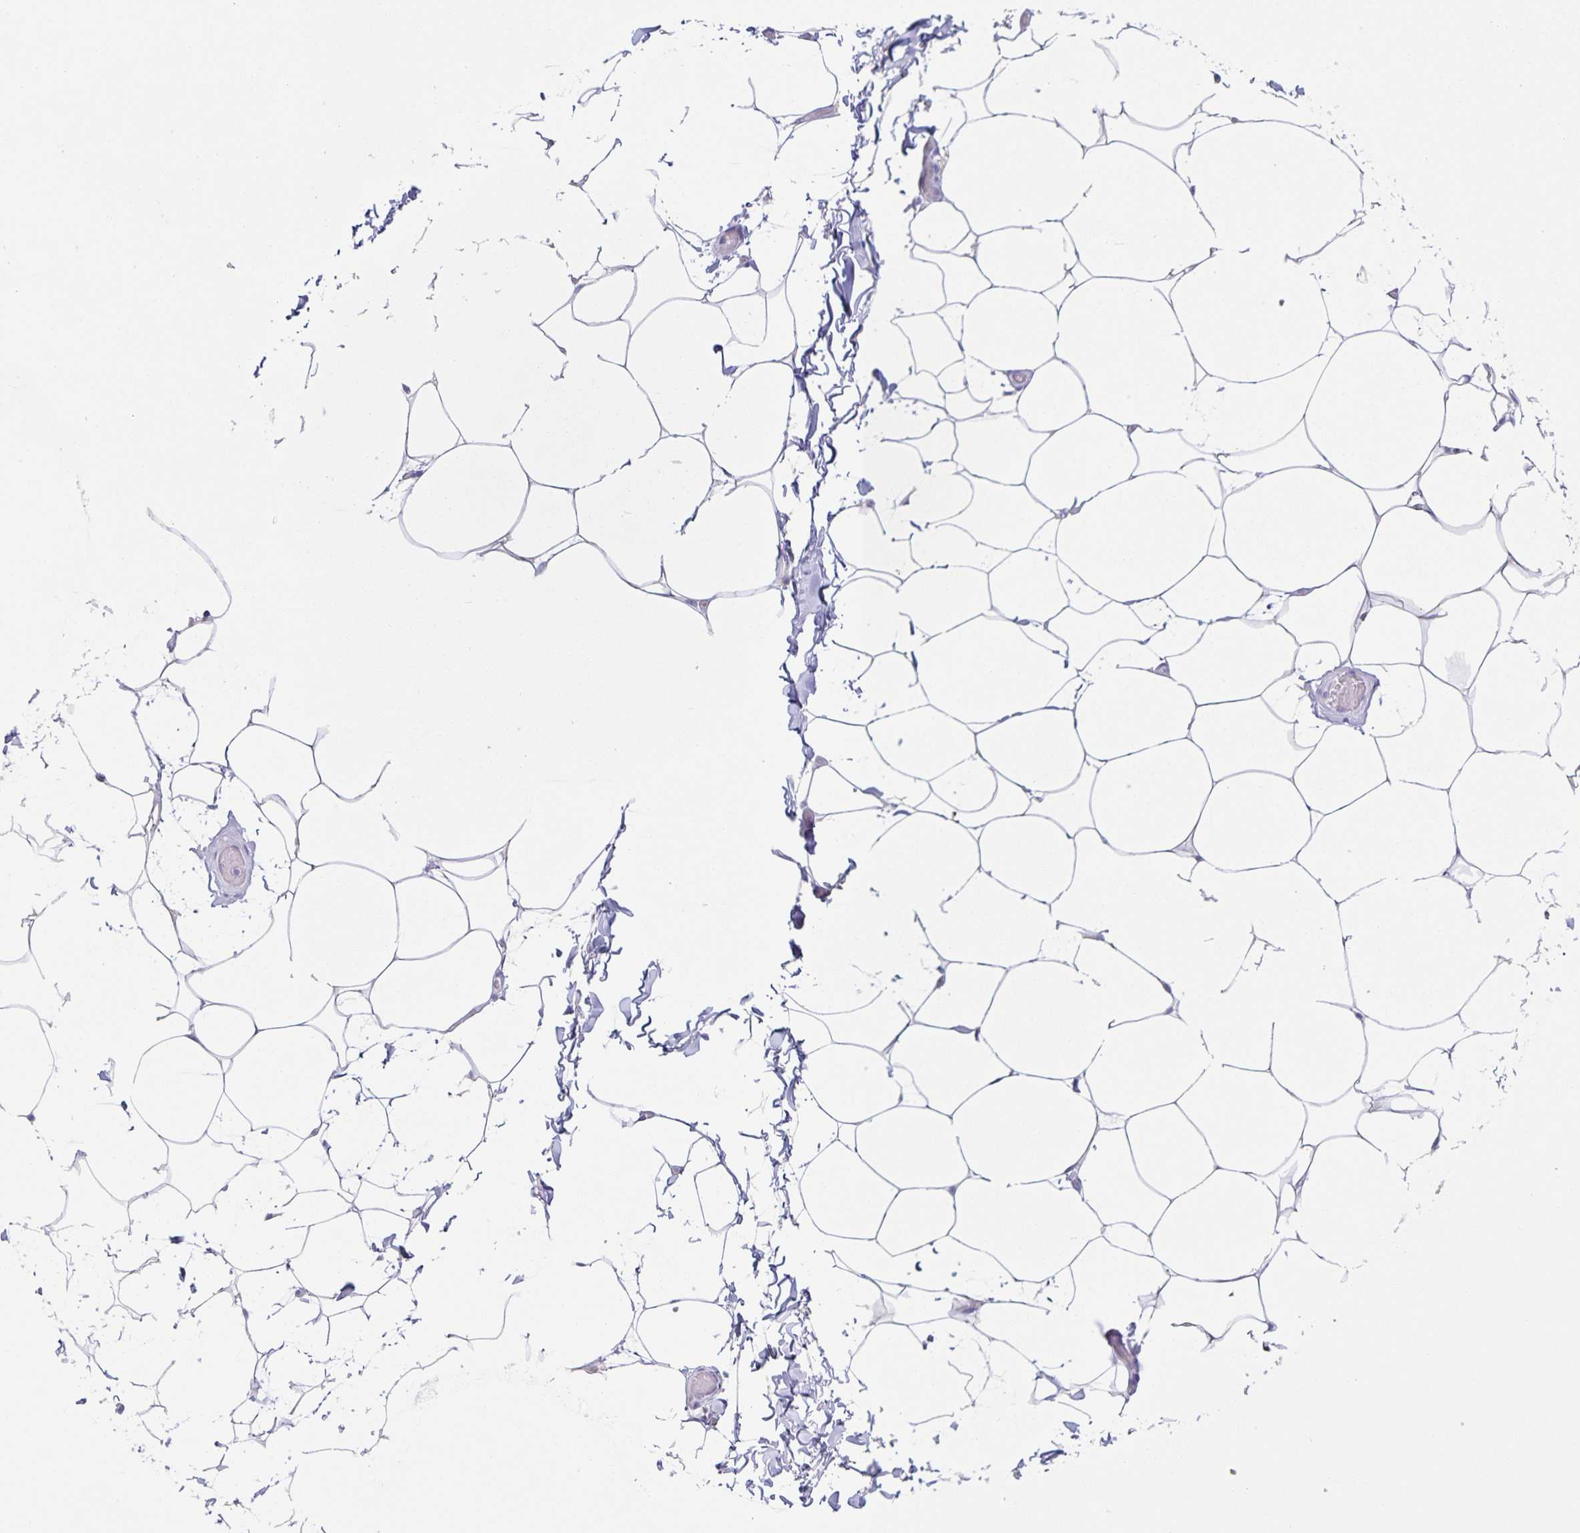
{"staining": {"intensity": "negative", "quantity": "none", "location": "none"}, "tissue": "adipose tissue", "cell_type": "Adipocytes", "image_type": "normal", "snomed": [{"axis": "morphology", "description": "Normal tissue, NOS"}, {"axis": "topography", "description": "Soft tissue"}, {"axis": "topography", "description": "Adipose tissue"}, {"axis": "topography", "description": "Vascular tissue"}, {"axis": "topography", "description": "Peripheral nerve tissue"}], "caption": "High power microscopy photomicrograph of an IHC histopathology image of unremarkable adipose tissue, revealing no significant staining in adipocytes. (DAB immunohistochemistry (IHC), high magnification).", "gene": "RPL36A", "patient": {"sex": "male", "age": 29}}